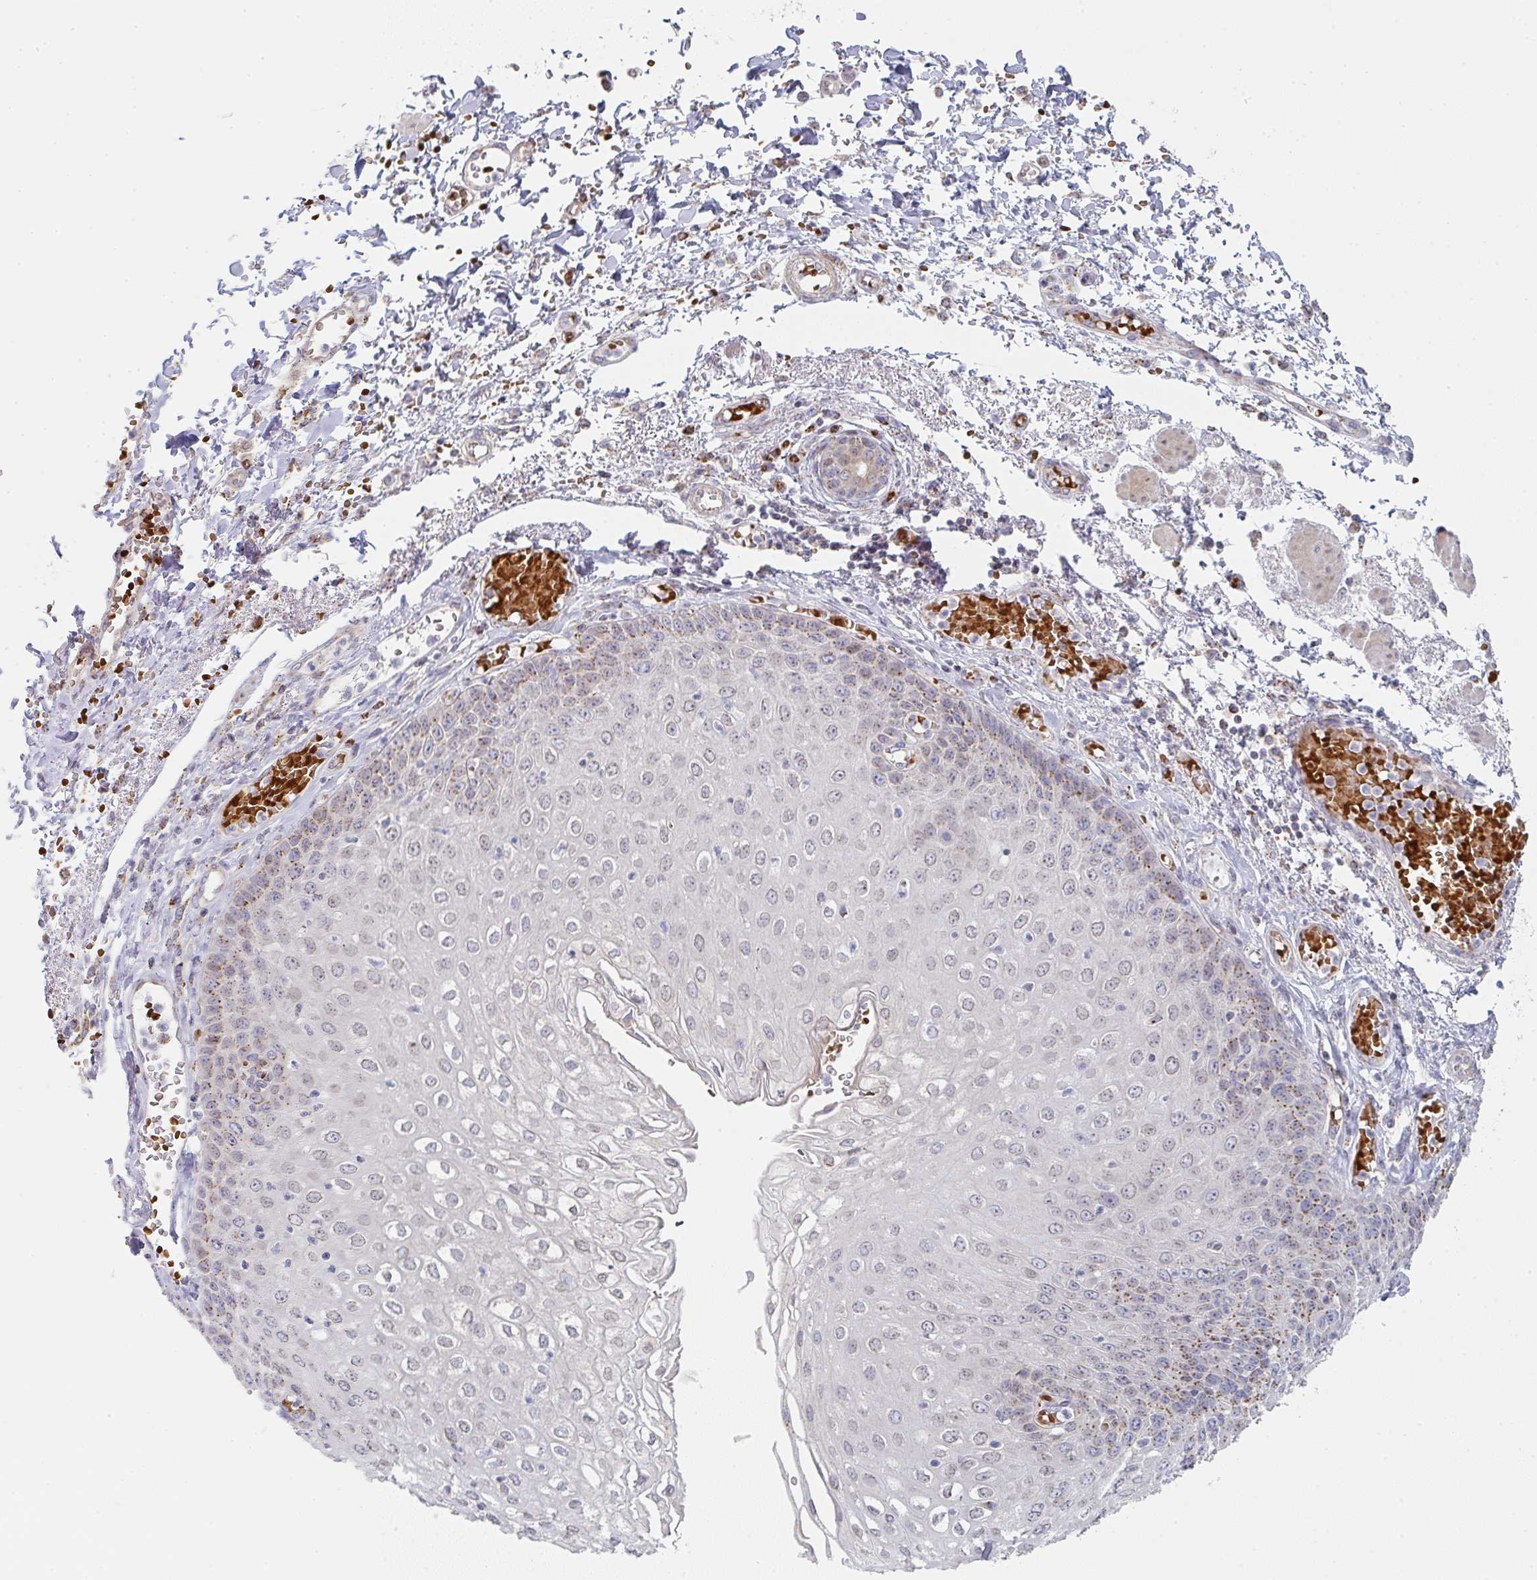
{"staining": {"intensity": "moderate", "quantity": "25%-75%", "location": "cytoplasmic/membranous,nuclear"}, "tissue": "esophagus", "cell_type": "Squamous epithelial cells", "image_type": "normal", "snomed": [{"axis": "morphology", "description": "Normal tissue, NOS"}, {"axis": "morphology", "description": "Adenocarcinoma, NOS"}, {"axis": "topography", "description": "Esophagus"}], "caption": "The histopathology image shows immunohistochemical staining of unremarkable esophagus. There is moderate cytoplasmic/membranous,nuclear positivity is identified in about 25%-75% of squamous epithelial cells.", "gene": "ZNF526", "patient": {"sex": "male", "age": 81}}